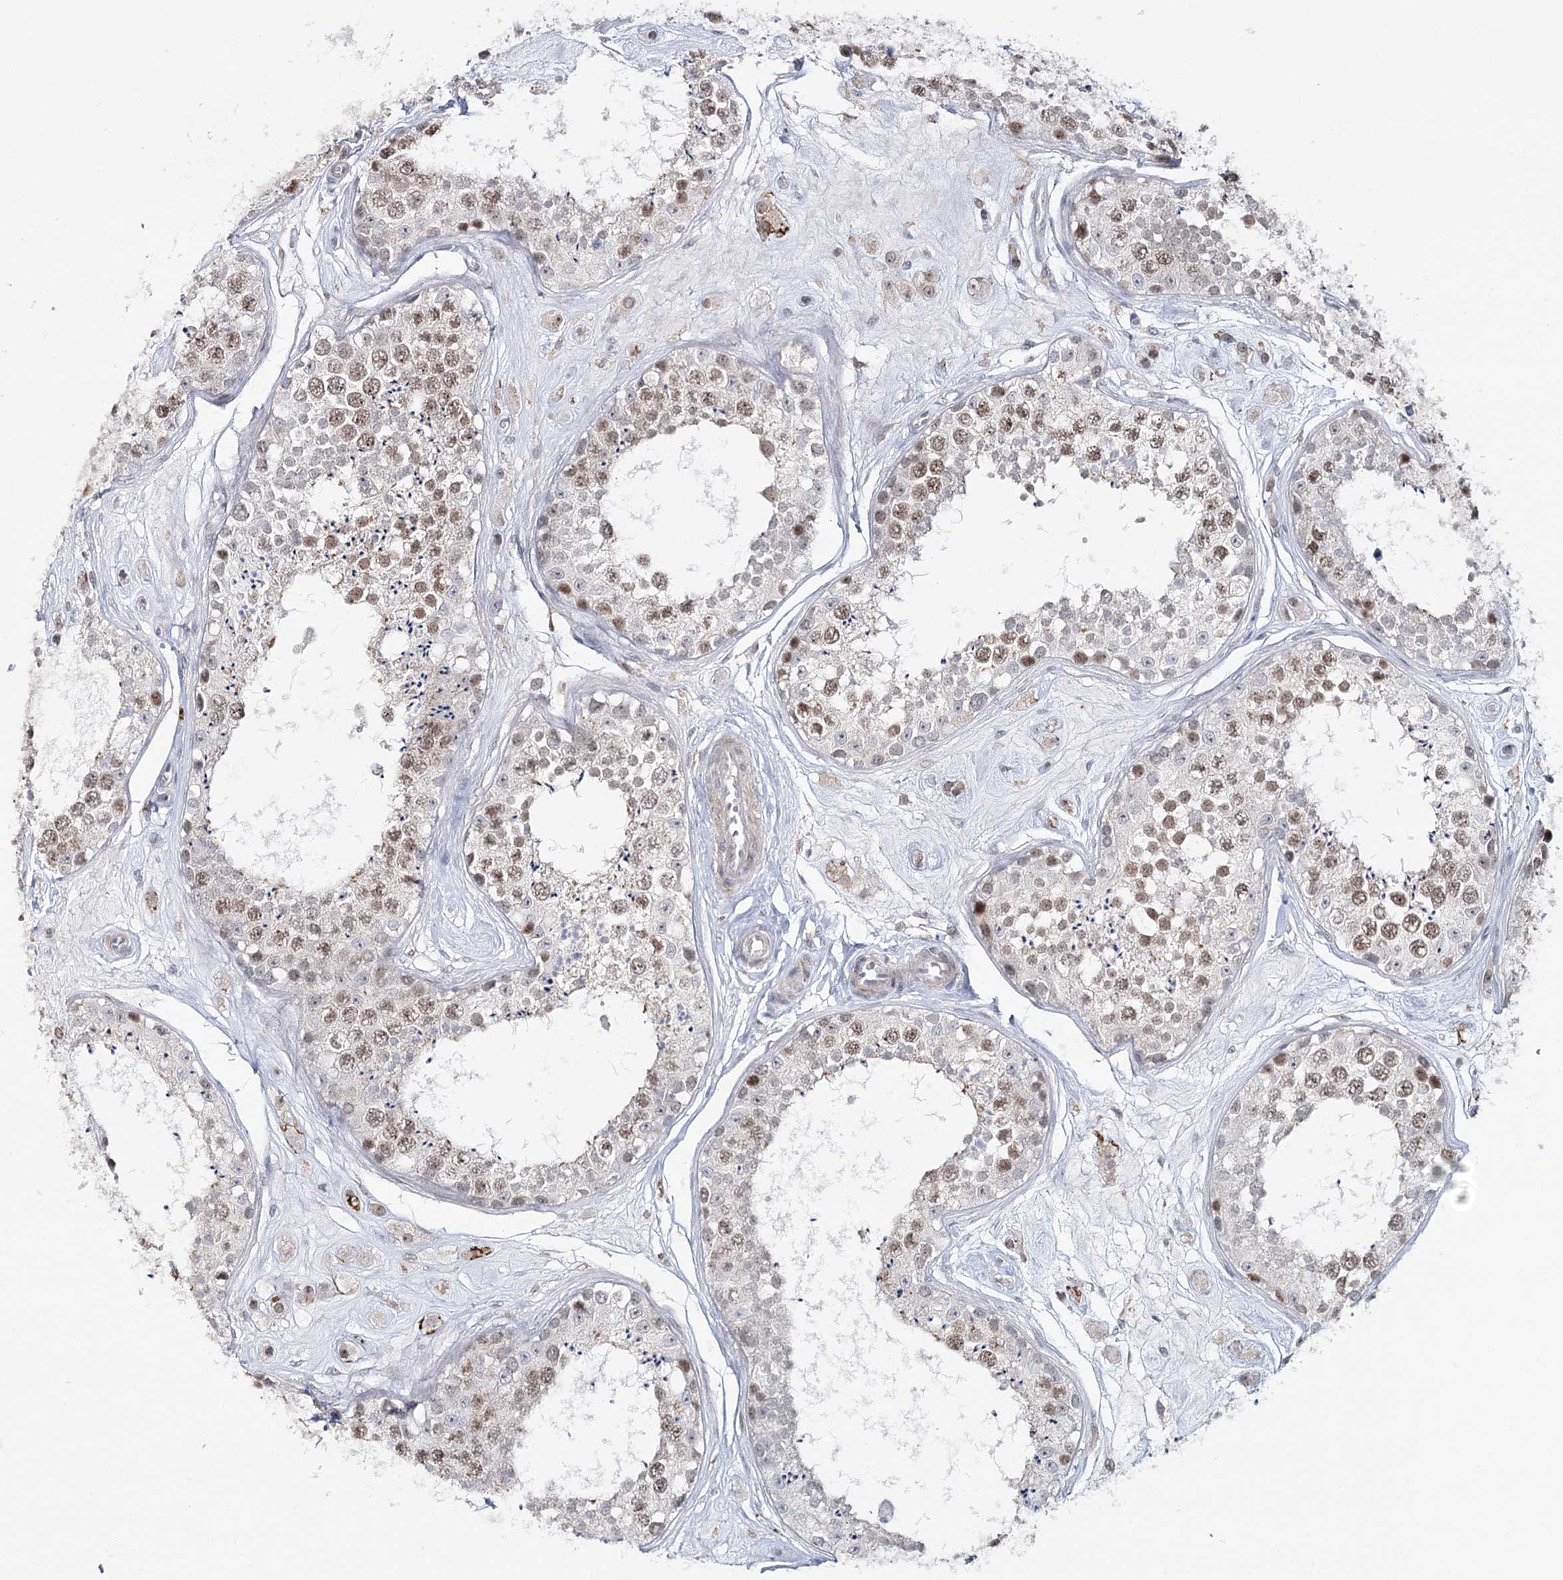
{"staining": {"intensity": "moderate", "quantity": "25%-75%", "location": "nuclear"}, "tissue": "testis", "cell_type": "Cells in seminiferous ducts", "image_type": "normal", "snomed": [{"axis": "morphology", "description": "Normal tissue, NOS"}, {"axis": "topography", "description": "Testis"}], "caption": "Immunohistochemistry of unremarkable testis reveals medium levels of moderate nuclear staining in about 25%-75% of cells in seminiferous ducts.", "gene": "ZC3H8", "patient": {"sex": "male", "age": 25}}